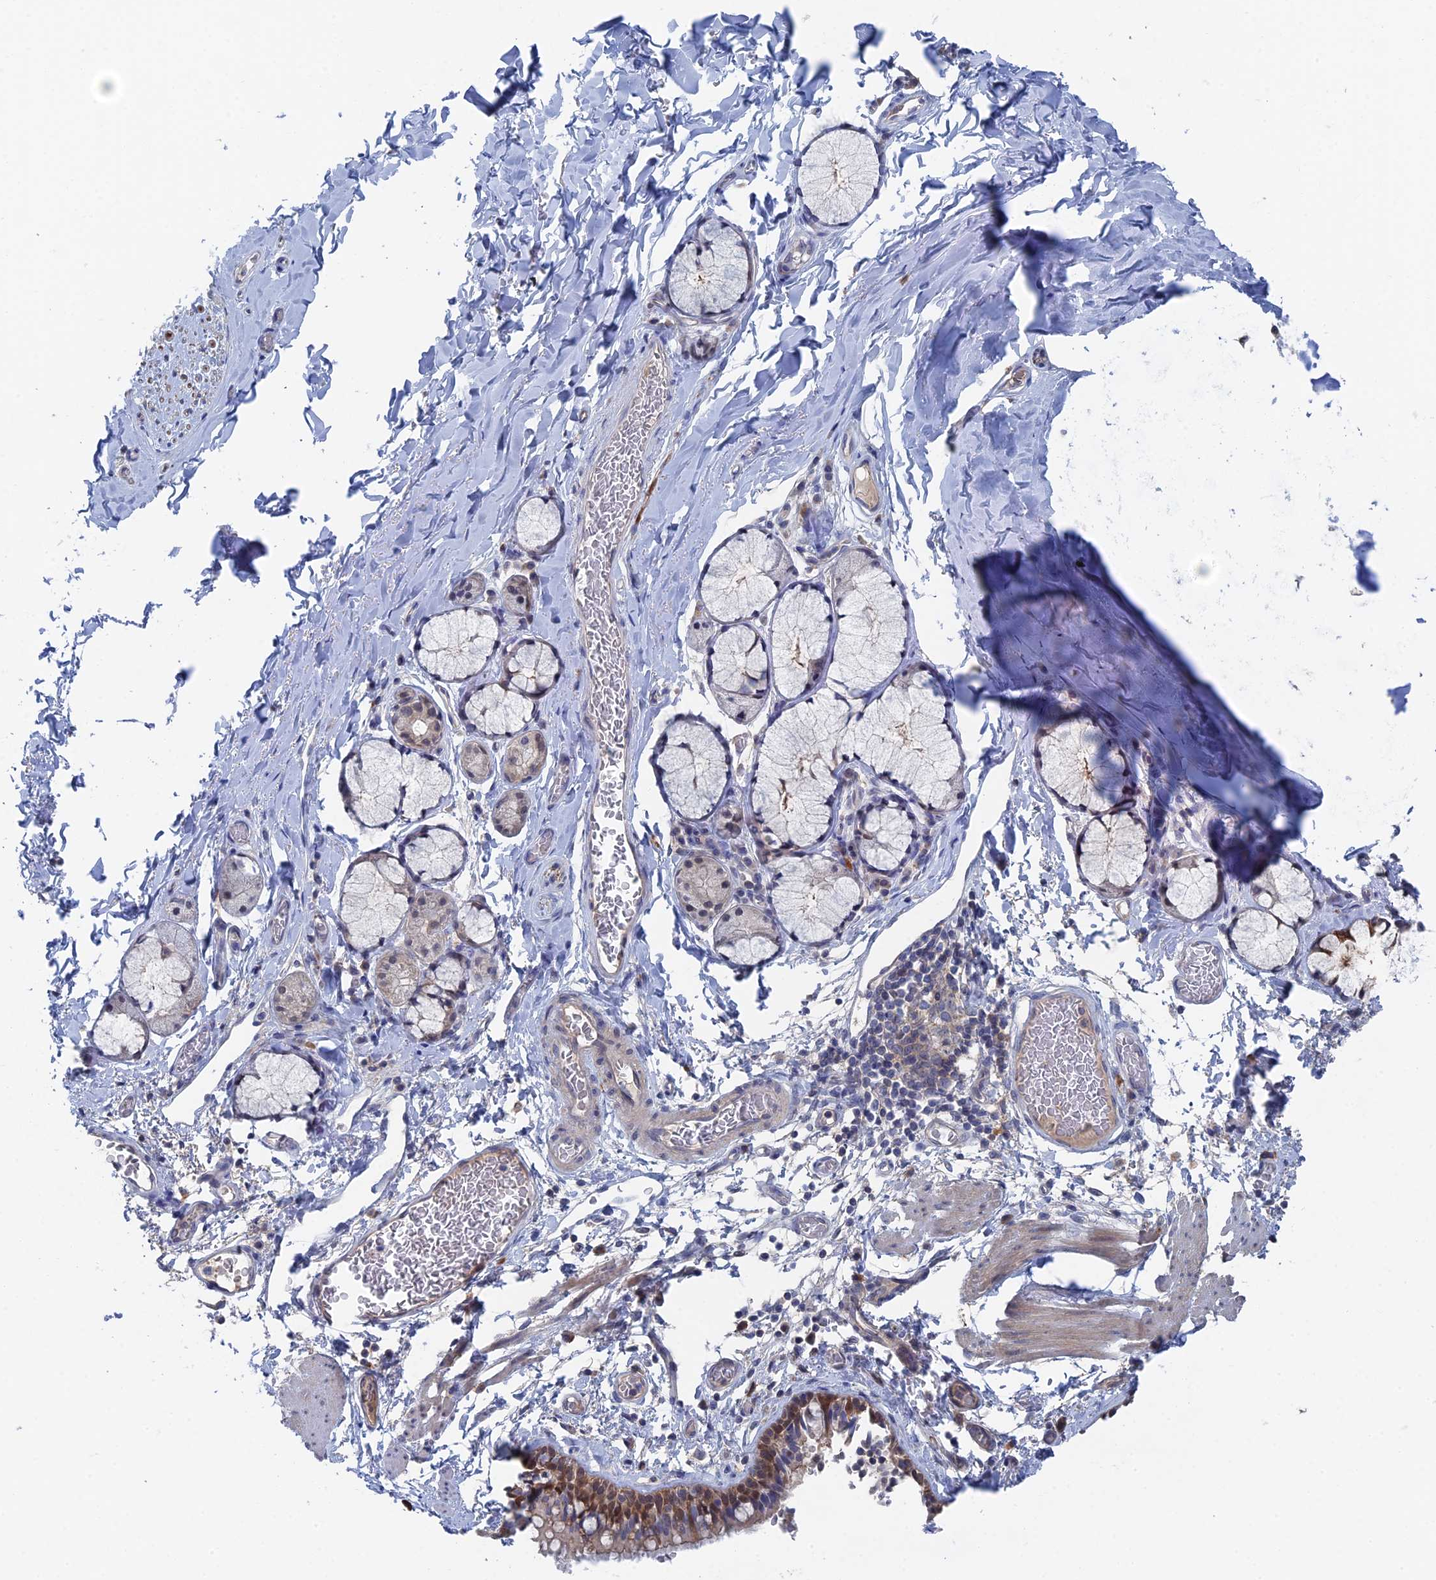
{"staining": {"intensity": "moderate", "quantity": "25%-75%", "location": "cytoplasmic/membranous"}, "tissue": "bronchus", "cell_type": "Respiratory epithelial cells", "image_type": "normal", "snomed": [{"axis": "morphology", "description": "Normal tissue, NOS"}, {"axis": "topography", "description": "Cartilage tissue"}, {"axis": "topography", "description": "Bronchus"}], "caption": "Bronchus was stained to show a protein in brown. There is medium levels of moderate cytoplasmic/membranous expression in approximately 25%-75% of respiratory epithelial cells.", "gene": "IRGQ", "patient": {"sex": "female", "age": 36}}